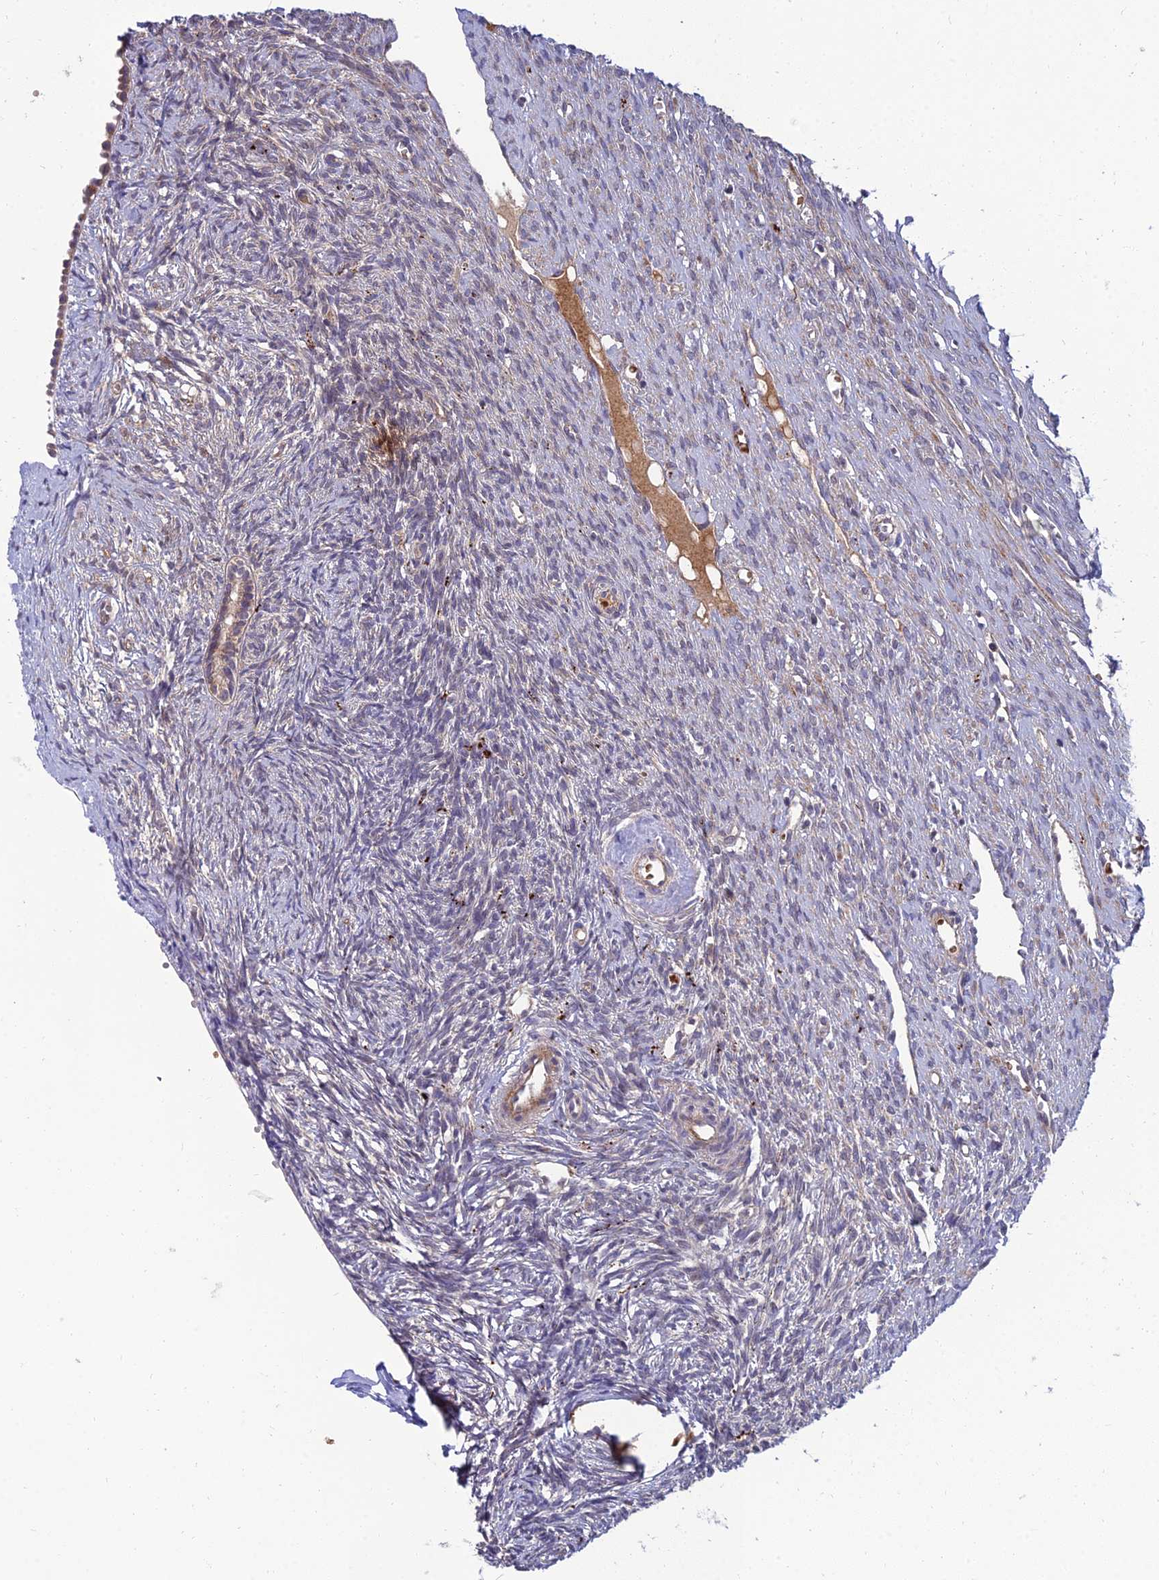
{"staining": {"intensity": "weak", "quantity": ">75%", "location": "cytoplasmic/membranous"}, "tissue": "ovary", "cell_type": "Follicle cells", "image_type": "normal", "snomed": [{"axis": "morphology", "description": "Normal tissue, NOS"}, {"axis": "topography", "description": "Ovary"}], "caption": "A brown stain highlights weak cytoplasmic/membranous positivity of a protein in follicle cells of benign human ovary.", "gene": "NPY", "patient": {"sex": "female", "age": 51}}